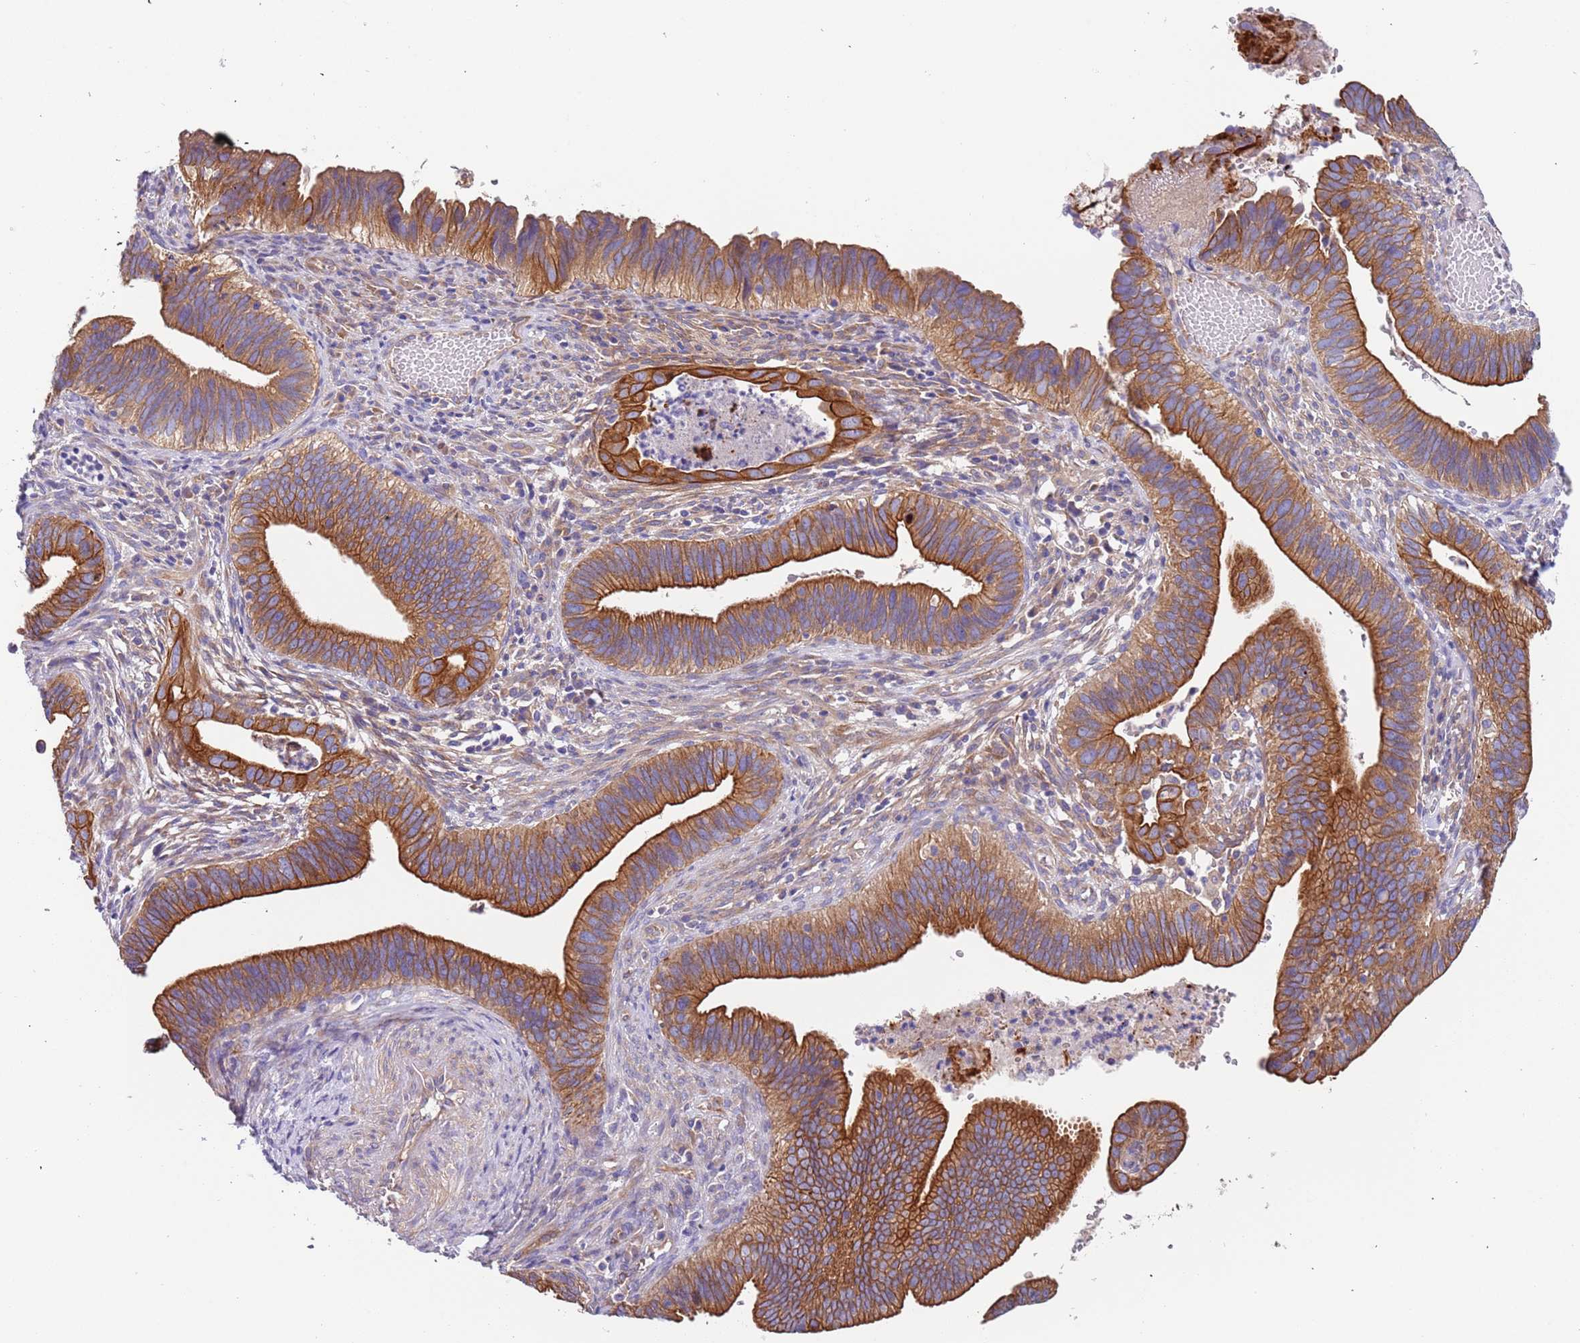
{"staining": {"intensity": "moderate", "quantity": ">75%", "location": "cytoplasmic/membranous"}, "tissue": "cervical cancer", "cell_type": "Tumor cells", "image_type": "cancer", "snomed": [{"axis": "morphology", "description": "Adenocarcinoma, NOS"}, {"axis": "topography", "description": "Cervix"}], "caption": "Immunohistochemistry image of adenocarcinoma (cervical) stained for a protein (brown), which reveals medium levels of moderate cytoplasmic/membranous expression in about >75% of tumor cells.", "gene": "LAMB4", "patient": {"sex": "female", "age": 42}}